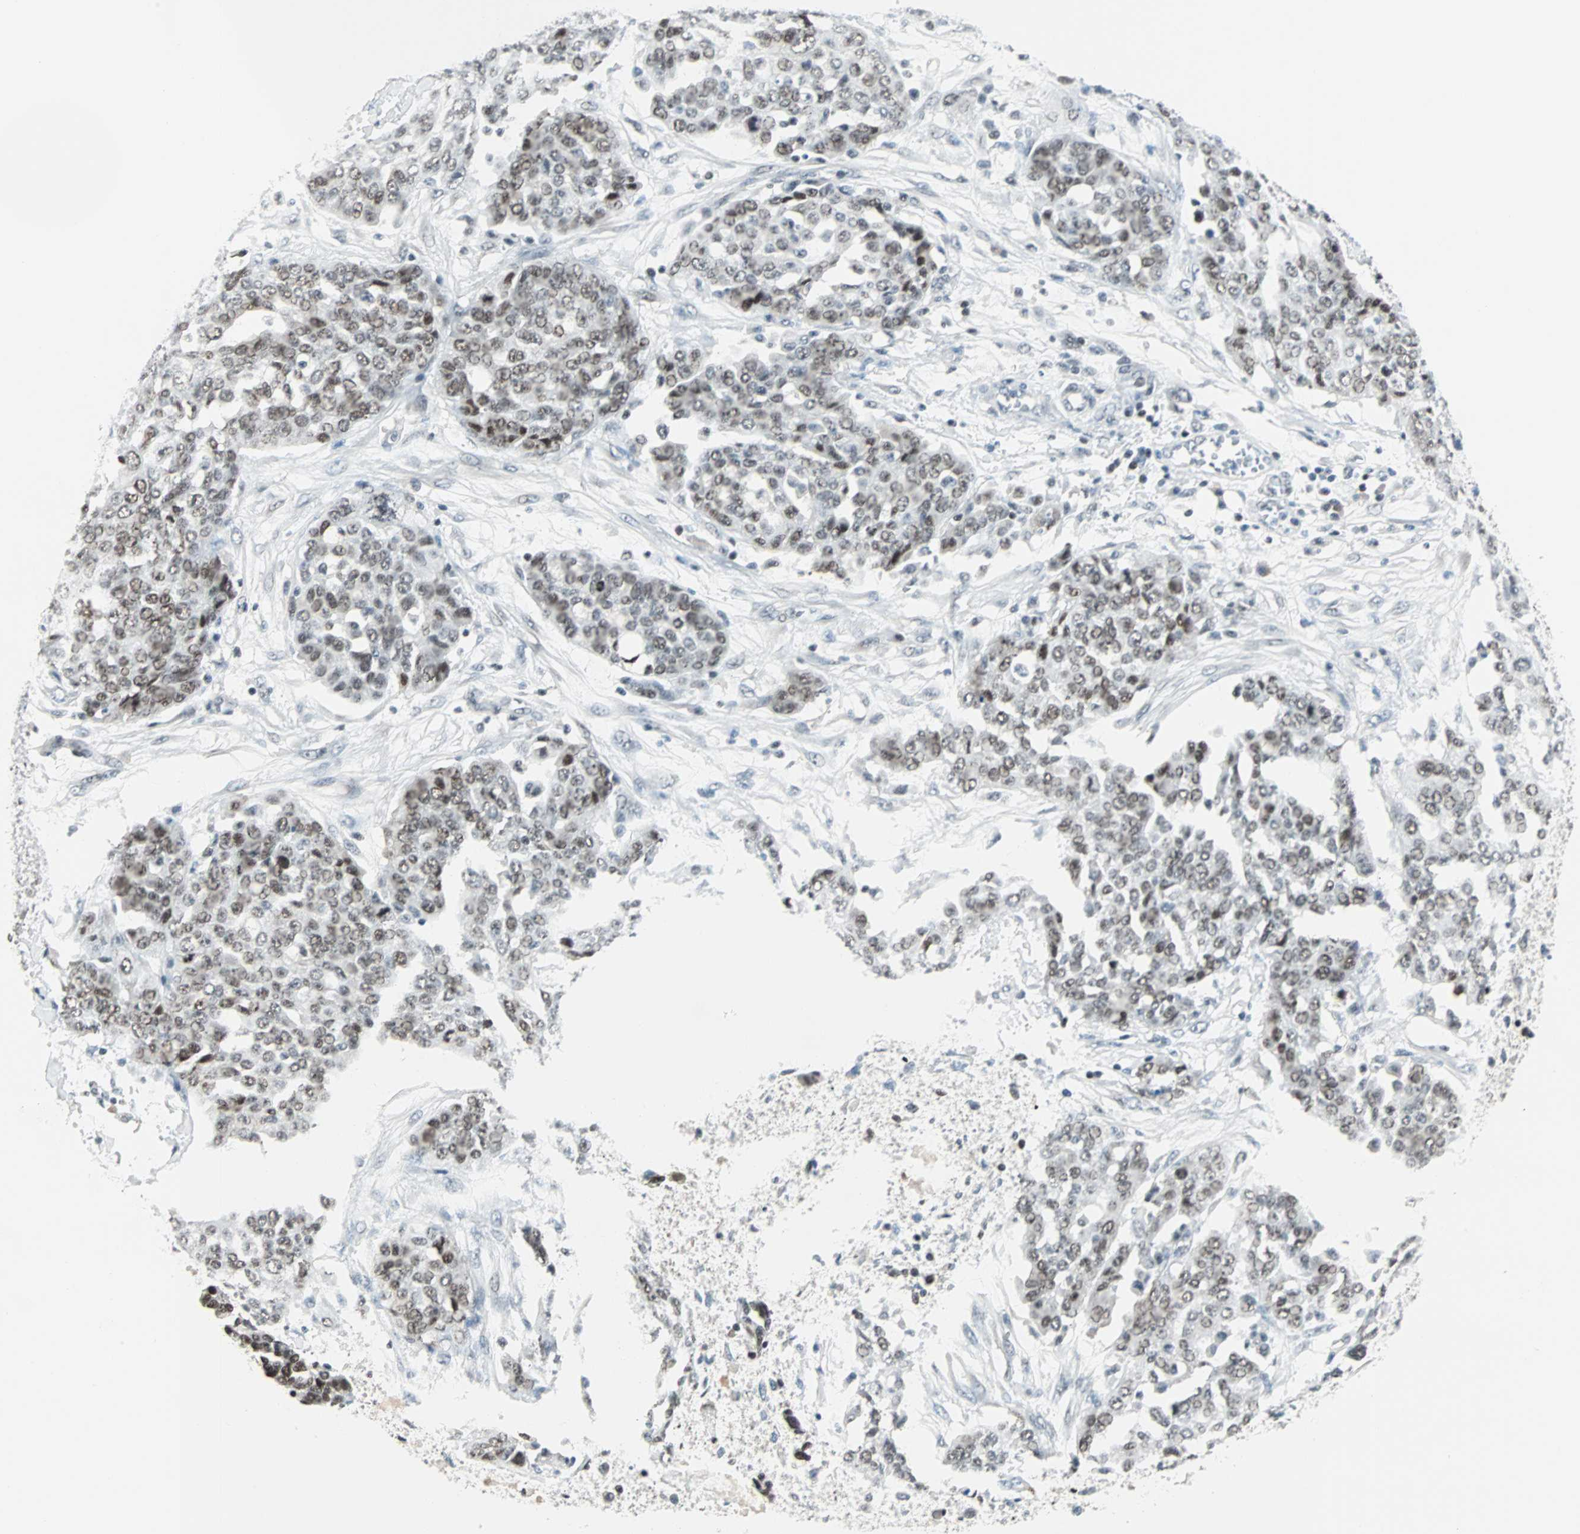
{"staining": {"intensity": "weak", "quantity": ">75%", "location": "nuclear"}, "tissue": "ovarian cancer", "cell_type": "Tumor cells", "image_type": "cancer", "snomed": [{"axis": "morphology", "description": "Cystadenocarcinoma, serous, NOS"}, {"axis": "topography", "description": "Soft tissue"}, {"axis": "topography", "description": "Ovary"}], "caption": "IHC image of ovarian cancer (serous cystadenocarcinoma) stained for a protein (brown), which shows low levels of weak nuclear expression in approximately >75% of tumor cells.", "gene": "SIN3A", "patient": {"sex": "female", "age": 57}}